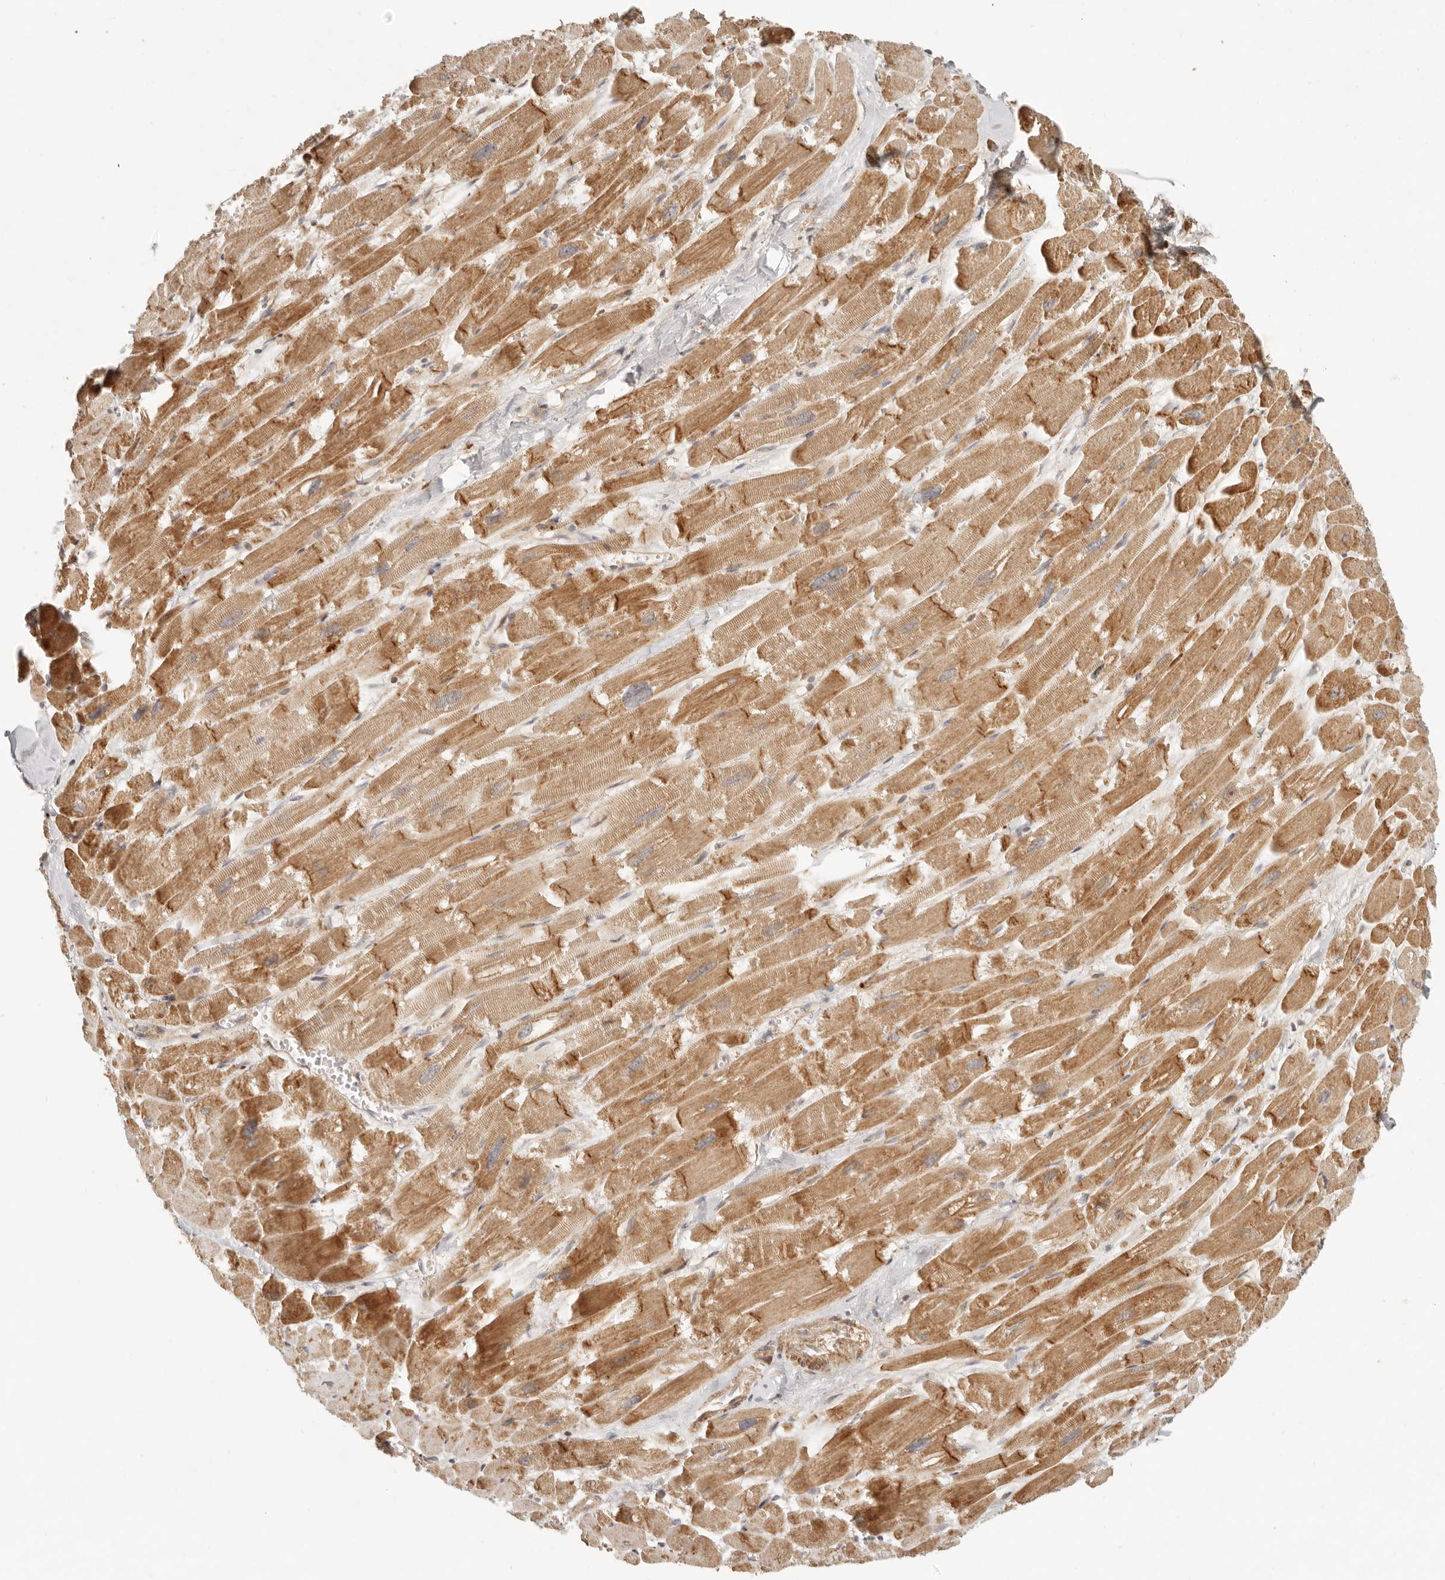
{"staining": {"intensity": "moderate", "quantity": ">75%", "location": "cytoplasmic/membranous"}, "tissue": "heart muscle", "cell_type": "Cardiomyocytes", "image_type": "normal", "snomed": [{"axis": "morphology", "description": "Normal tissue, NOS"}, {"axis": "topography", "description": "Heart"}], "caption": "This micrograph exhibits IHC staining of unremarkable heart muscle, with medium moderate cytoplasmic/membranous staining in approximately >75% of cardiomyocytes.", "gene": "KLHL38", "patient": {"sex": "male", "age": 54}}